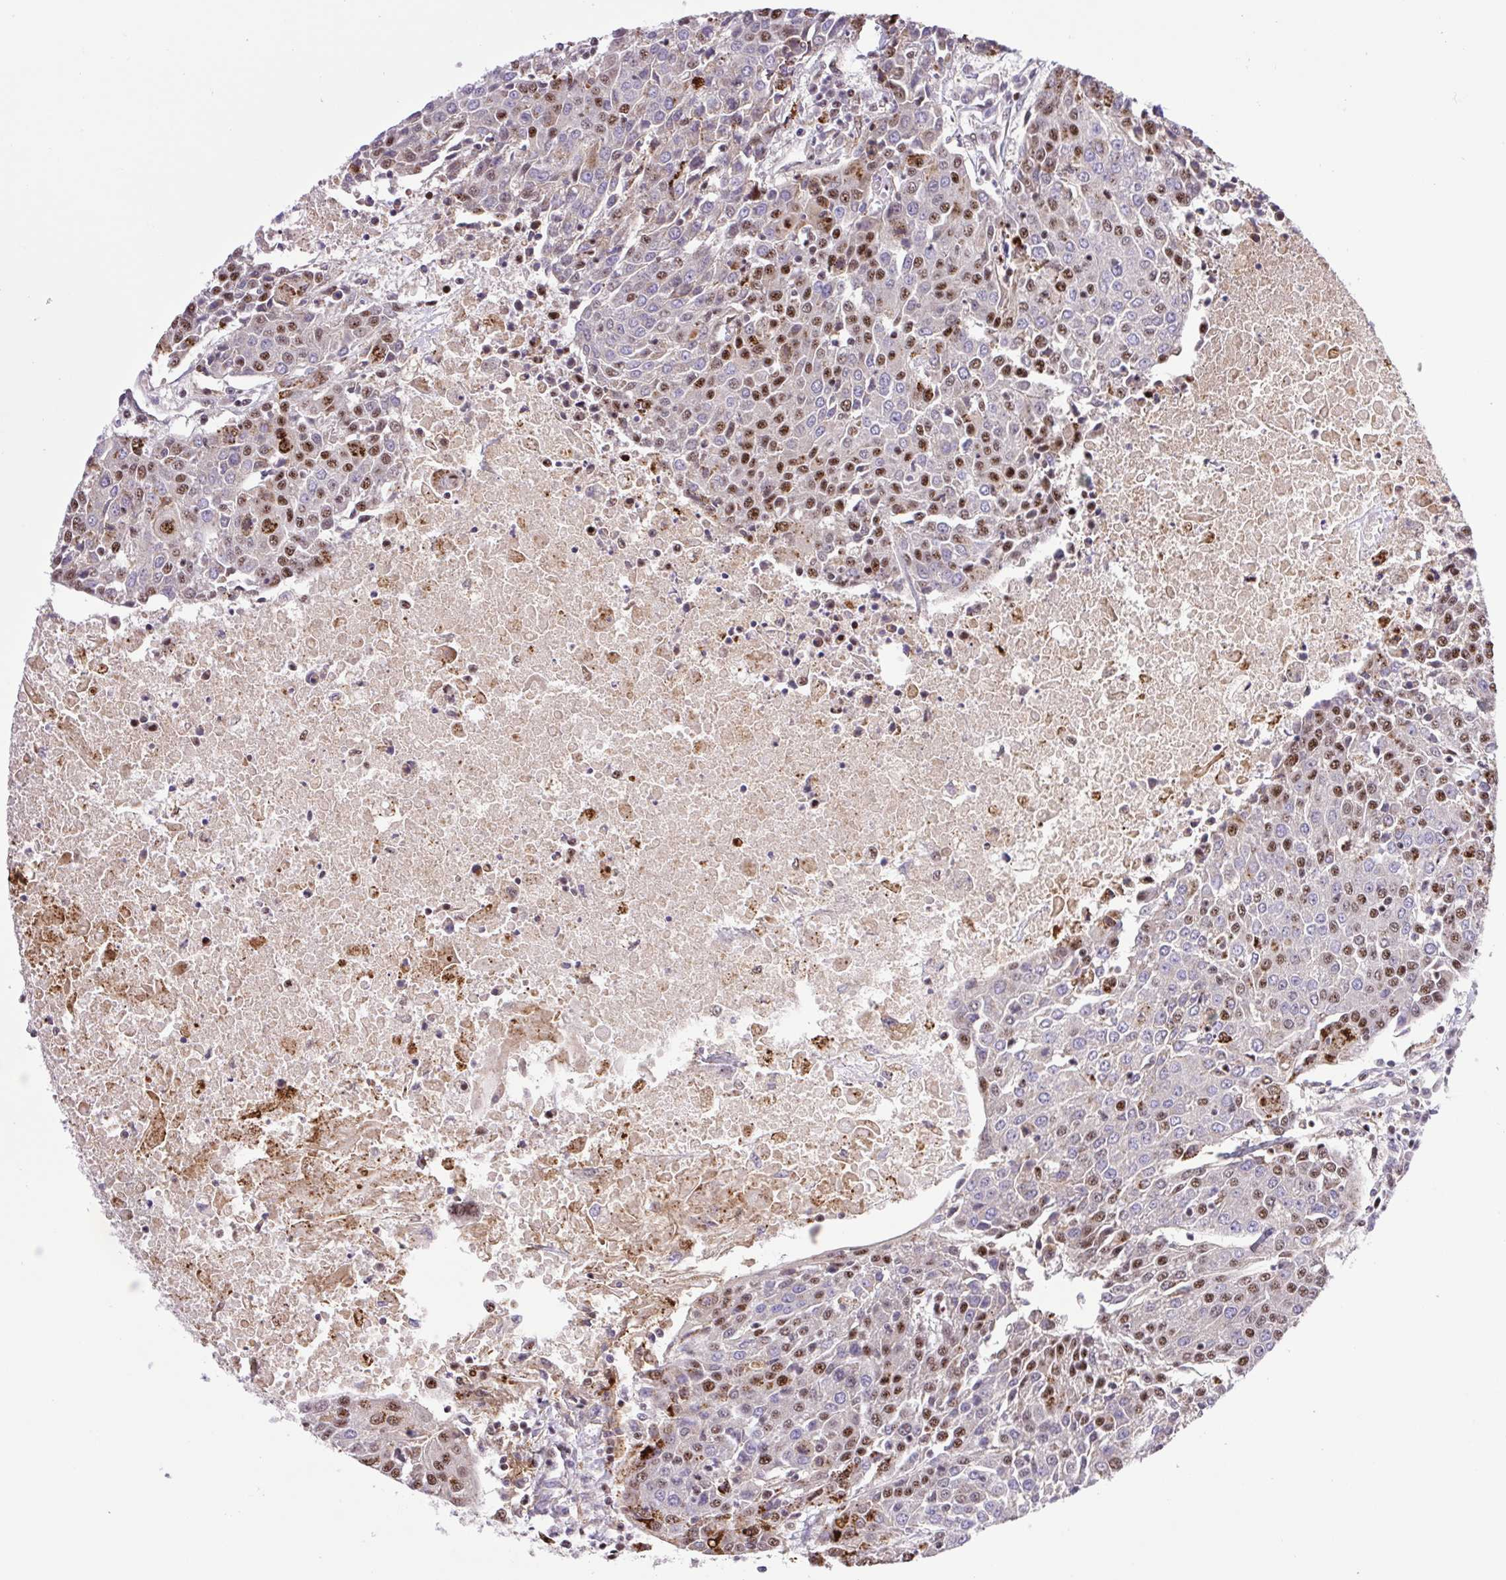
{"staining": {"intensity": "moderate", "quantity": "25%-75%", "location": "nuclear"}, "tissue": "urothelial cancer", "cell_type": "Tumor cells", "image_type": "cancer", "snomed": [{"axis": "morphology", "description": "Urothelial carcinoma, High grade"}, {"axis": "topography", "description": "Urinary bladder"}], "caption": "IHC (DAB) staining of urothelial carcinoma (high-grade) displays moderate nuclear protein positivity in about 25%-75% of tumor cells.", "gene": "ERG", "patient": {"sex": "female", "age": 85}}